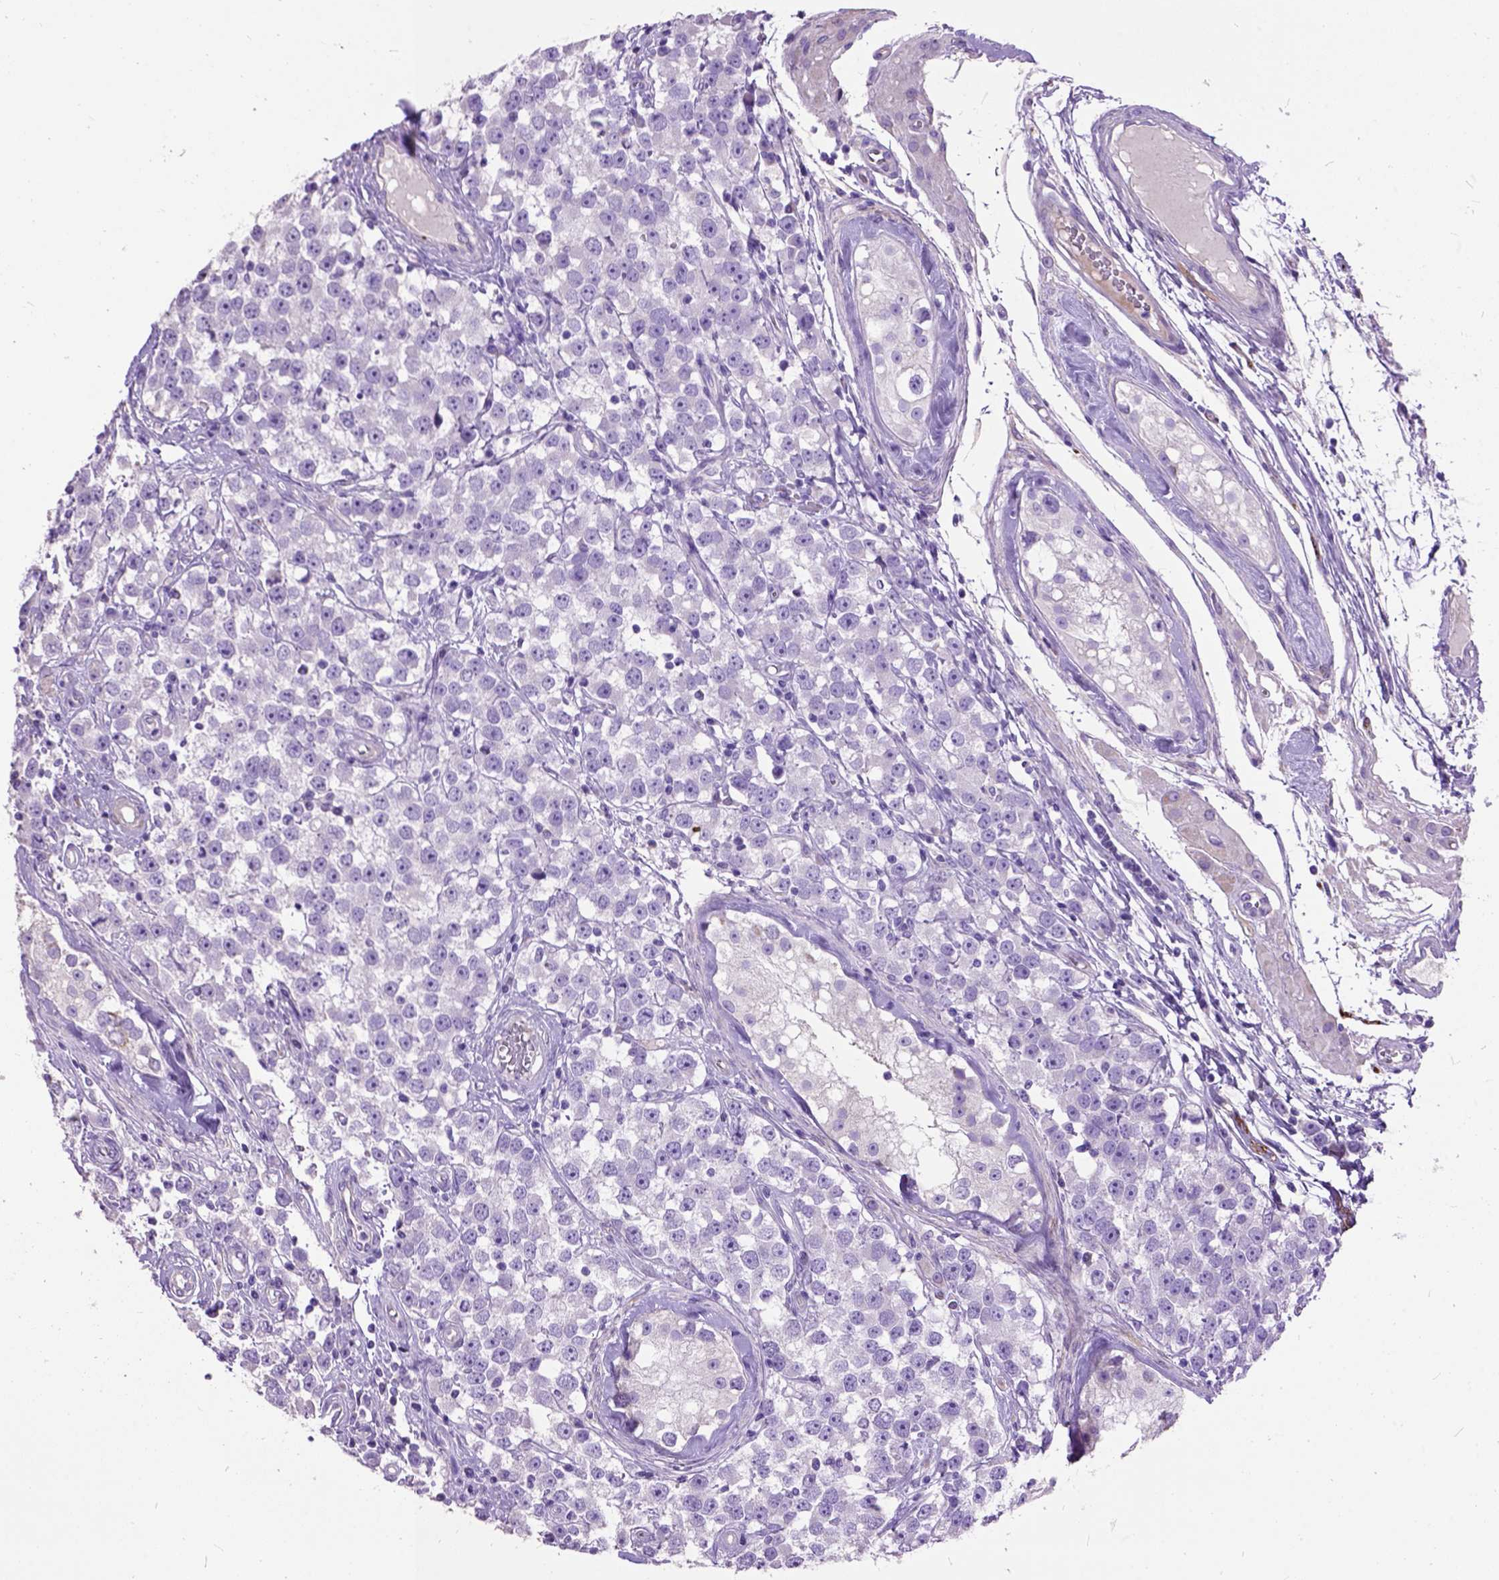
{"staining": {"intensity": "negative", "quantity": "none", "location": "none"}, "tissue": "testis cancer", "cell_type": "Tumor cells", "image_type": "cancer", "snomed": [{"axis": "morphology", "description": "Seminoma, NOS"}, {"axis": "topography", "description": "Testis"}], "caption": "Immunohistochemistry (IHC) image of testis cancer (seminoma) stained for a protein (brown), which exhibits no staining in tumor cells.", "gene": "MAPT", "patient": {"sex": "male", "age": 34}}